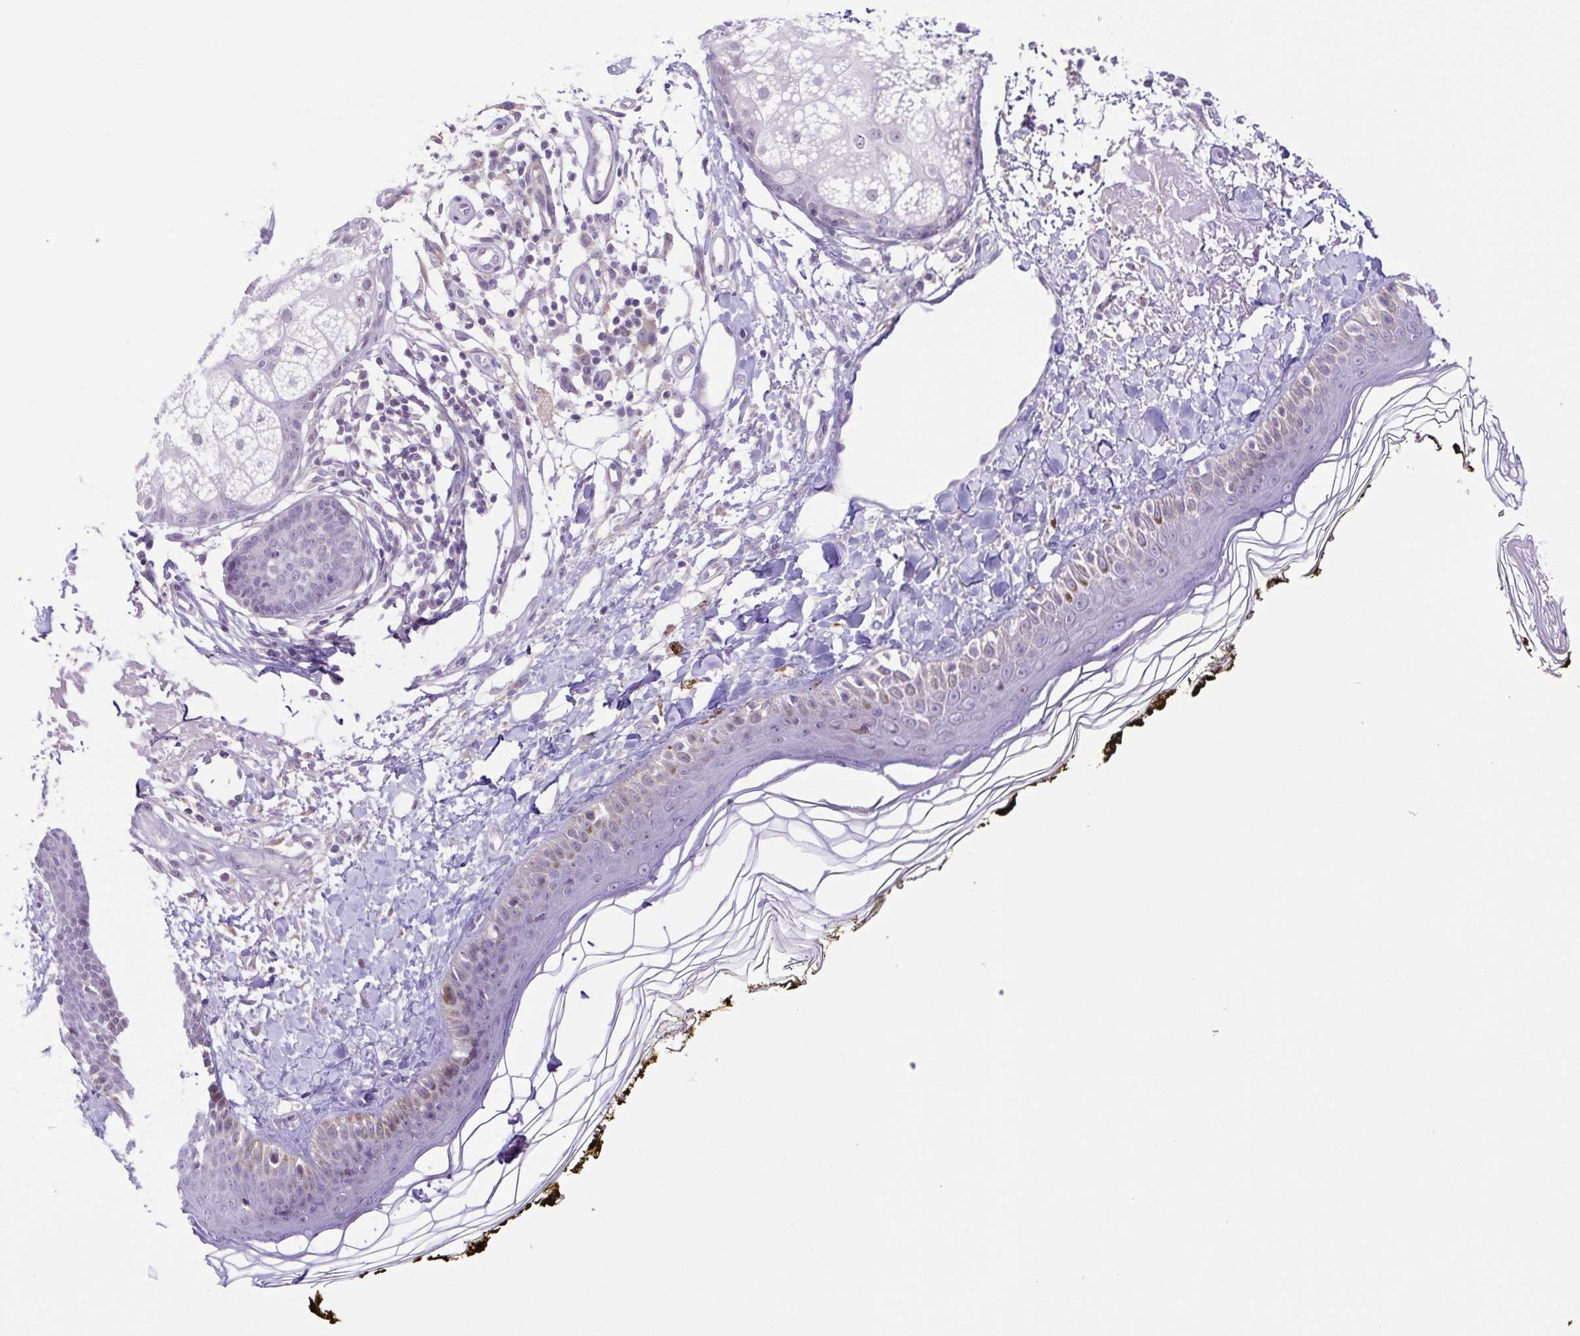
{"staining": {"intensity": "negative", "quantity": "none", "location": "none"}, "tissue": "skin", "cell_type": "Fibroblasts", "image_type": "normal", "snomed": [{"axis": "morphology", "description": "Normal tissue, NOS"}, {"axis": "topography", "description": "Skin"}], "caption": "The photomicrograph shows no staining of fibroblasts in benign skin. Nuclei are stained in blue.", "gene": "DCLK2", "patient": {"sex": "male", "age": 76}}